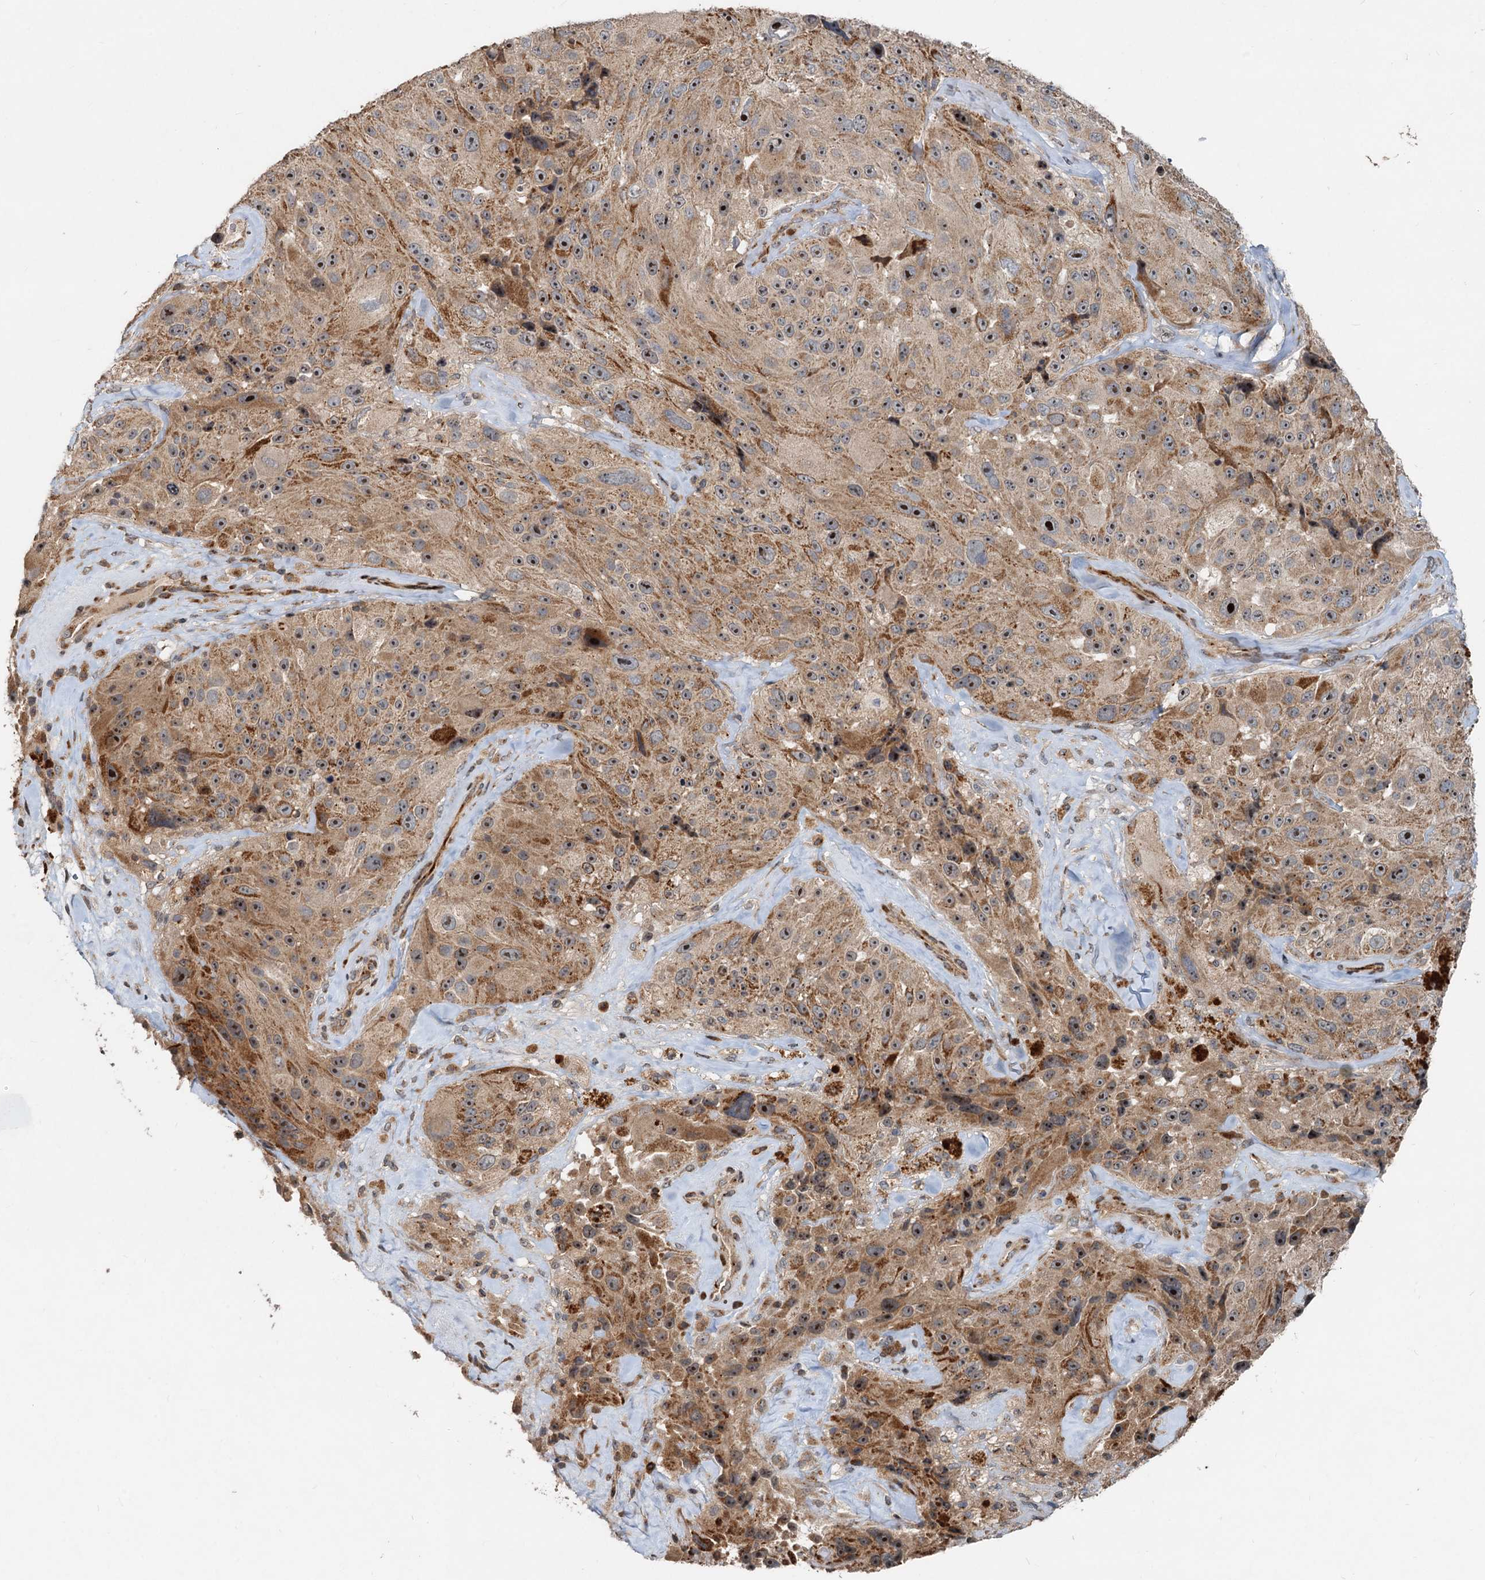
{"staining": {"intensity": "moderate", "quantity": ">75%", "location": "cytoplasmic/membranous"}, "tissue": "melanoma", "cell_type": "Tumor cells", "image_type": "cancer", "snomed": [{"axis": "morphology", "description": "Malignant melanoma, Metastatic site"}, {"axis": "topography", "description": "Lymph node"}], "caption": "Protein expression by immunohistochemistry reveals moderate cytoplasmic/membranous positivity in approximately >75% of tumor cells in melanoma.", "gene": "CEP68", "patient": {"sex": "male", "age": 62}}